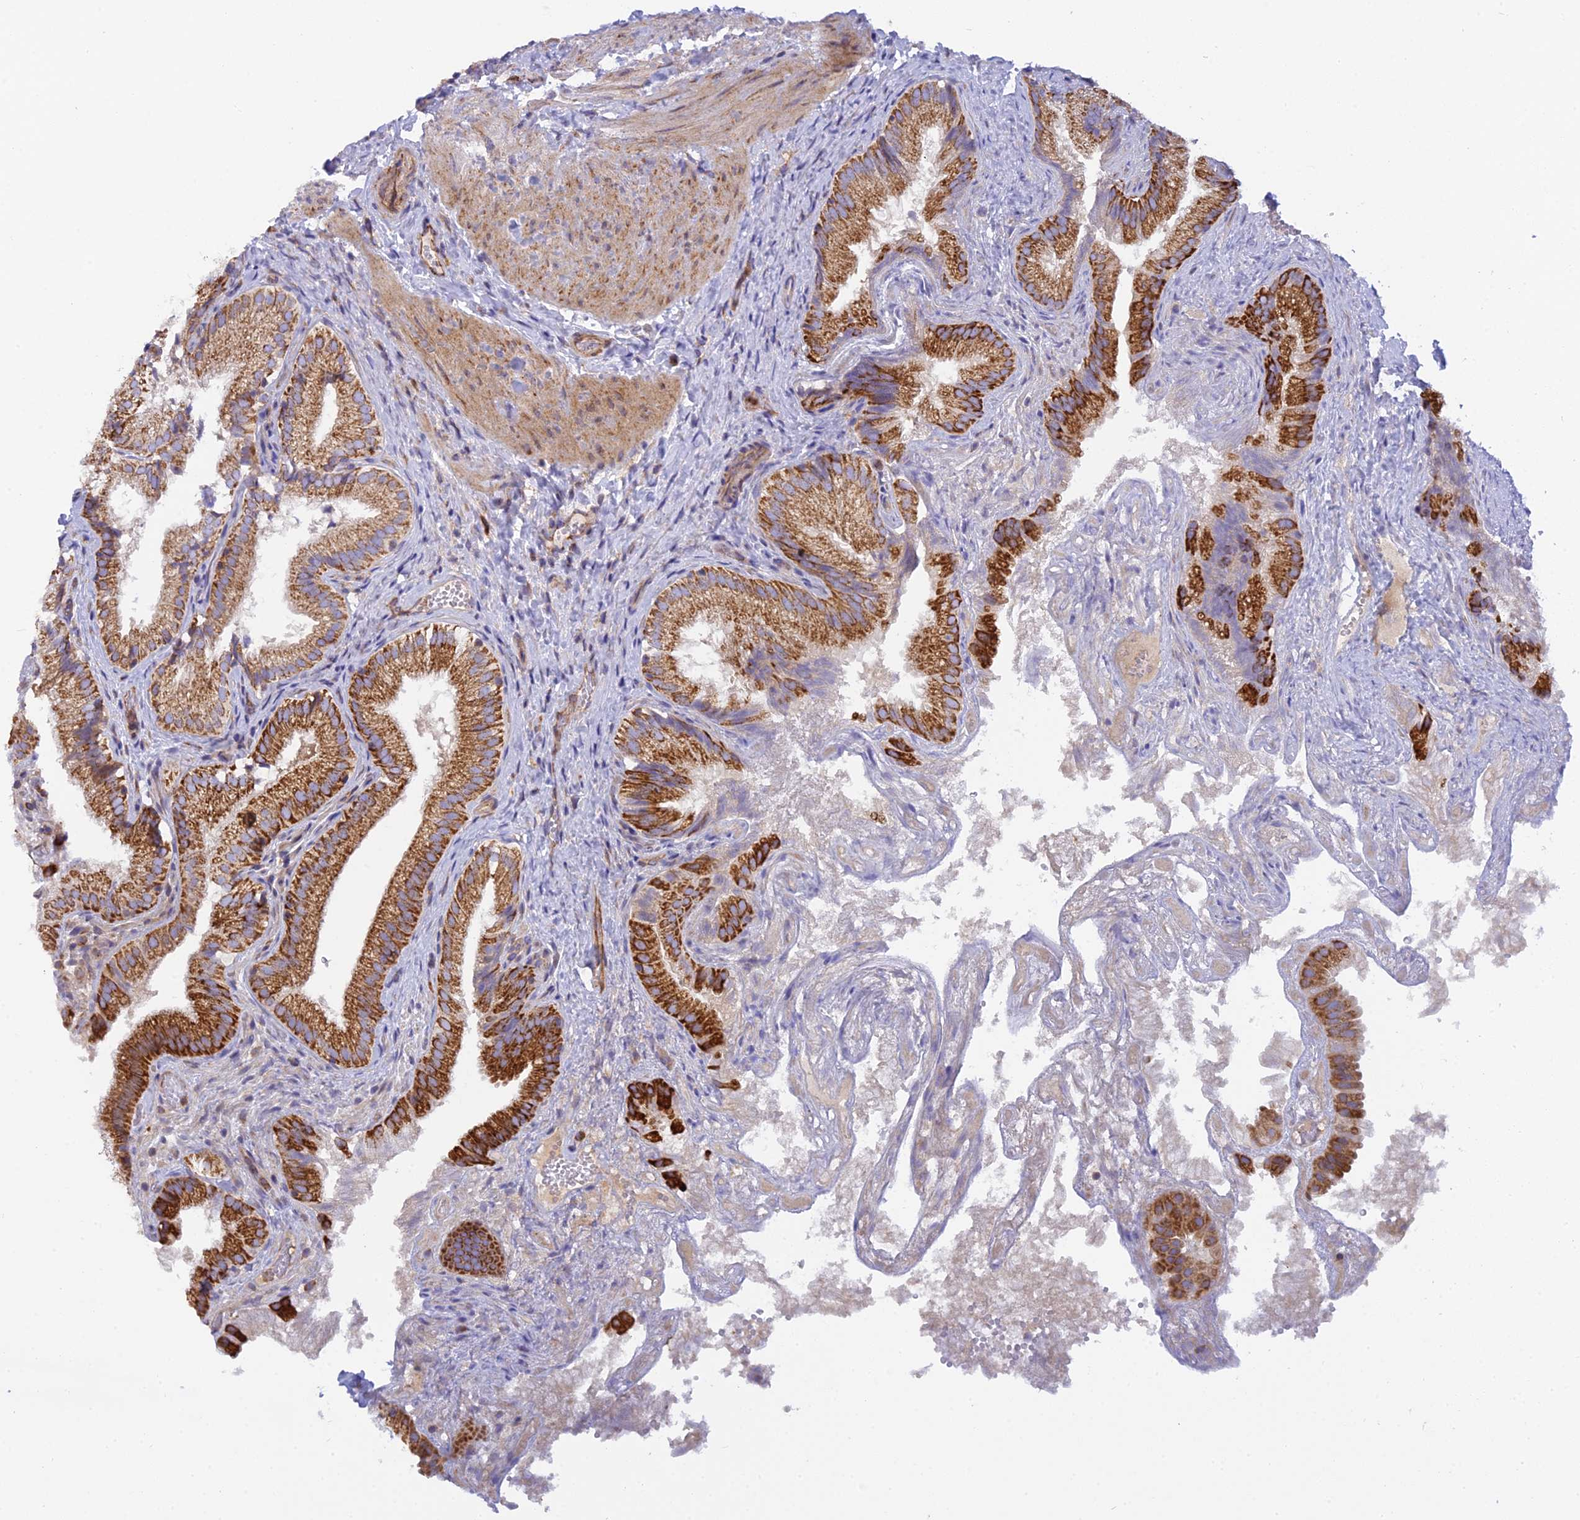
{"staining": {"intensity": "moderate", "quantity": ">75%", "location": "cytoplasmic/membranous"}, "tissue": "gallbladder", "cell_type": "Glandular cells", "image_type": "normal", "snomed": [{"axis": "morphology", "description": "Normal tissue, NOS"}, {"axis": "topography", "description": "Gallbladder"}], "caption": "Protein expression by immunohistochemistry (IHC) shows moderate cytoplasmic/membranous expression in about >75% of glandular cells in normal gallbladder. (Stains: DAB in brown, nuclei in blue, Microscopy: brightfield microscopy at high magnification).", "gene": "CLCN7", "patient": {"sex": "female", "age": 30}}